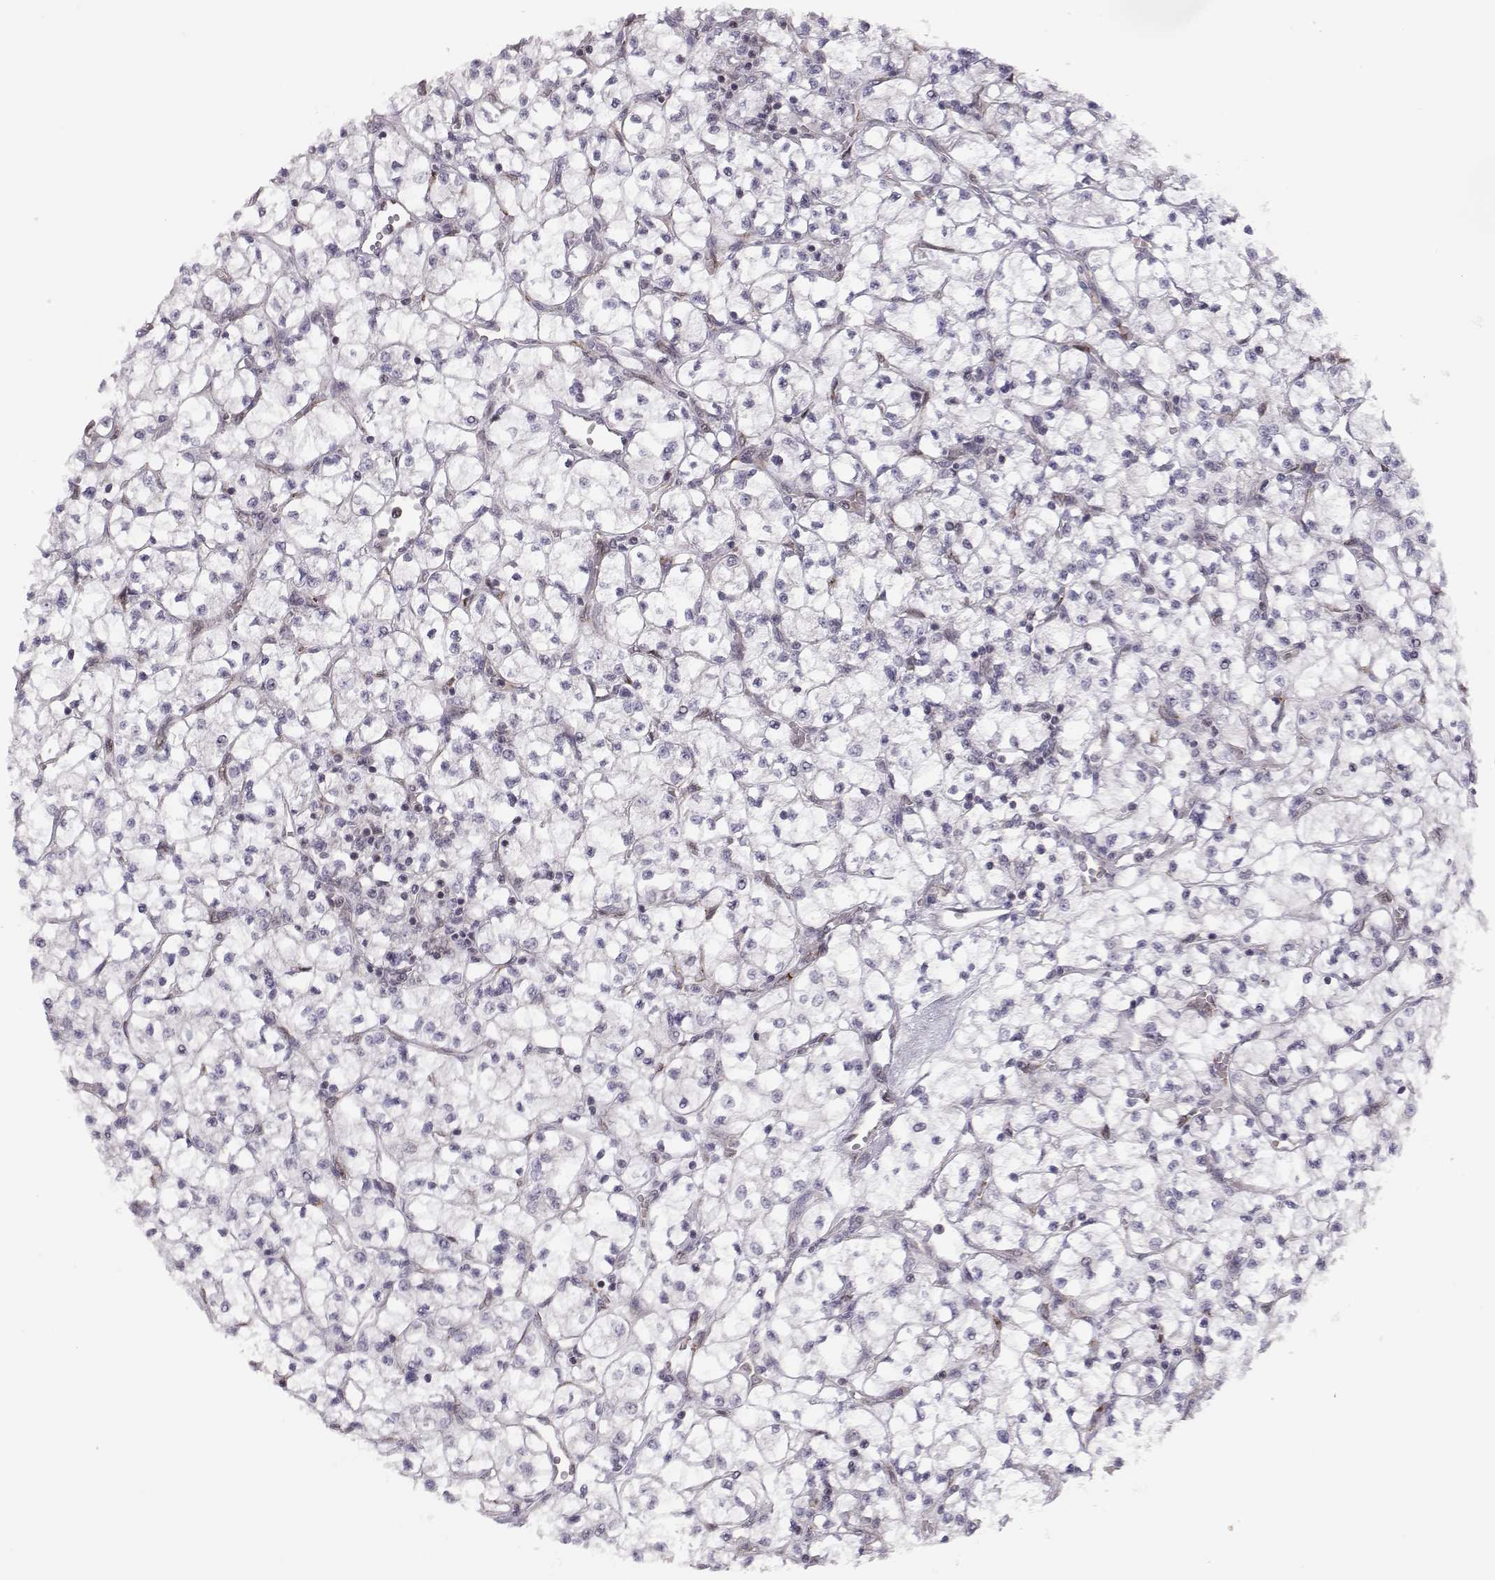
{"staining": {"intensity": "negative", "quantity": "none", "location": "none"}, "tissue": "renal cancer", "cell_type": "Tumor cells", "image_type": "cancer", "snomed": [{"axis": "morphology", "description": "Adenocarcinoma, NOS"}, {"axis": "topography", "description": "Kidney"}], "caption": "The photomicrograph displays no staining of tumor cells in renal adenocarcinoma.", "gene": "KIF13B", "patient": {"sex": "female", "age": 64}}